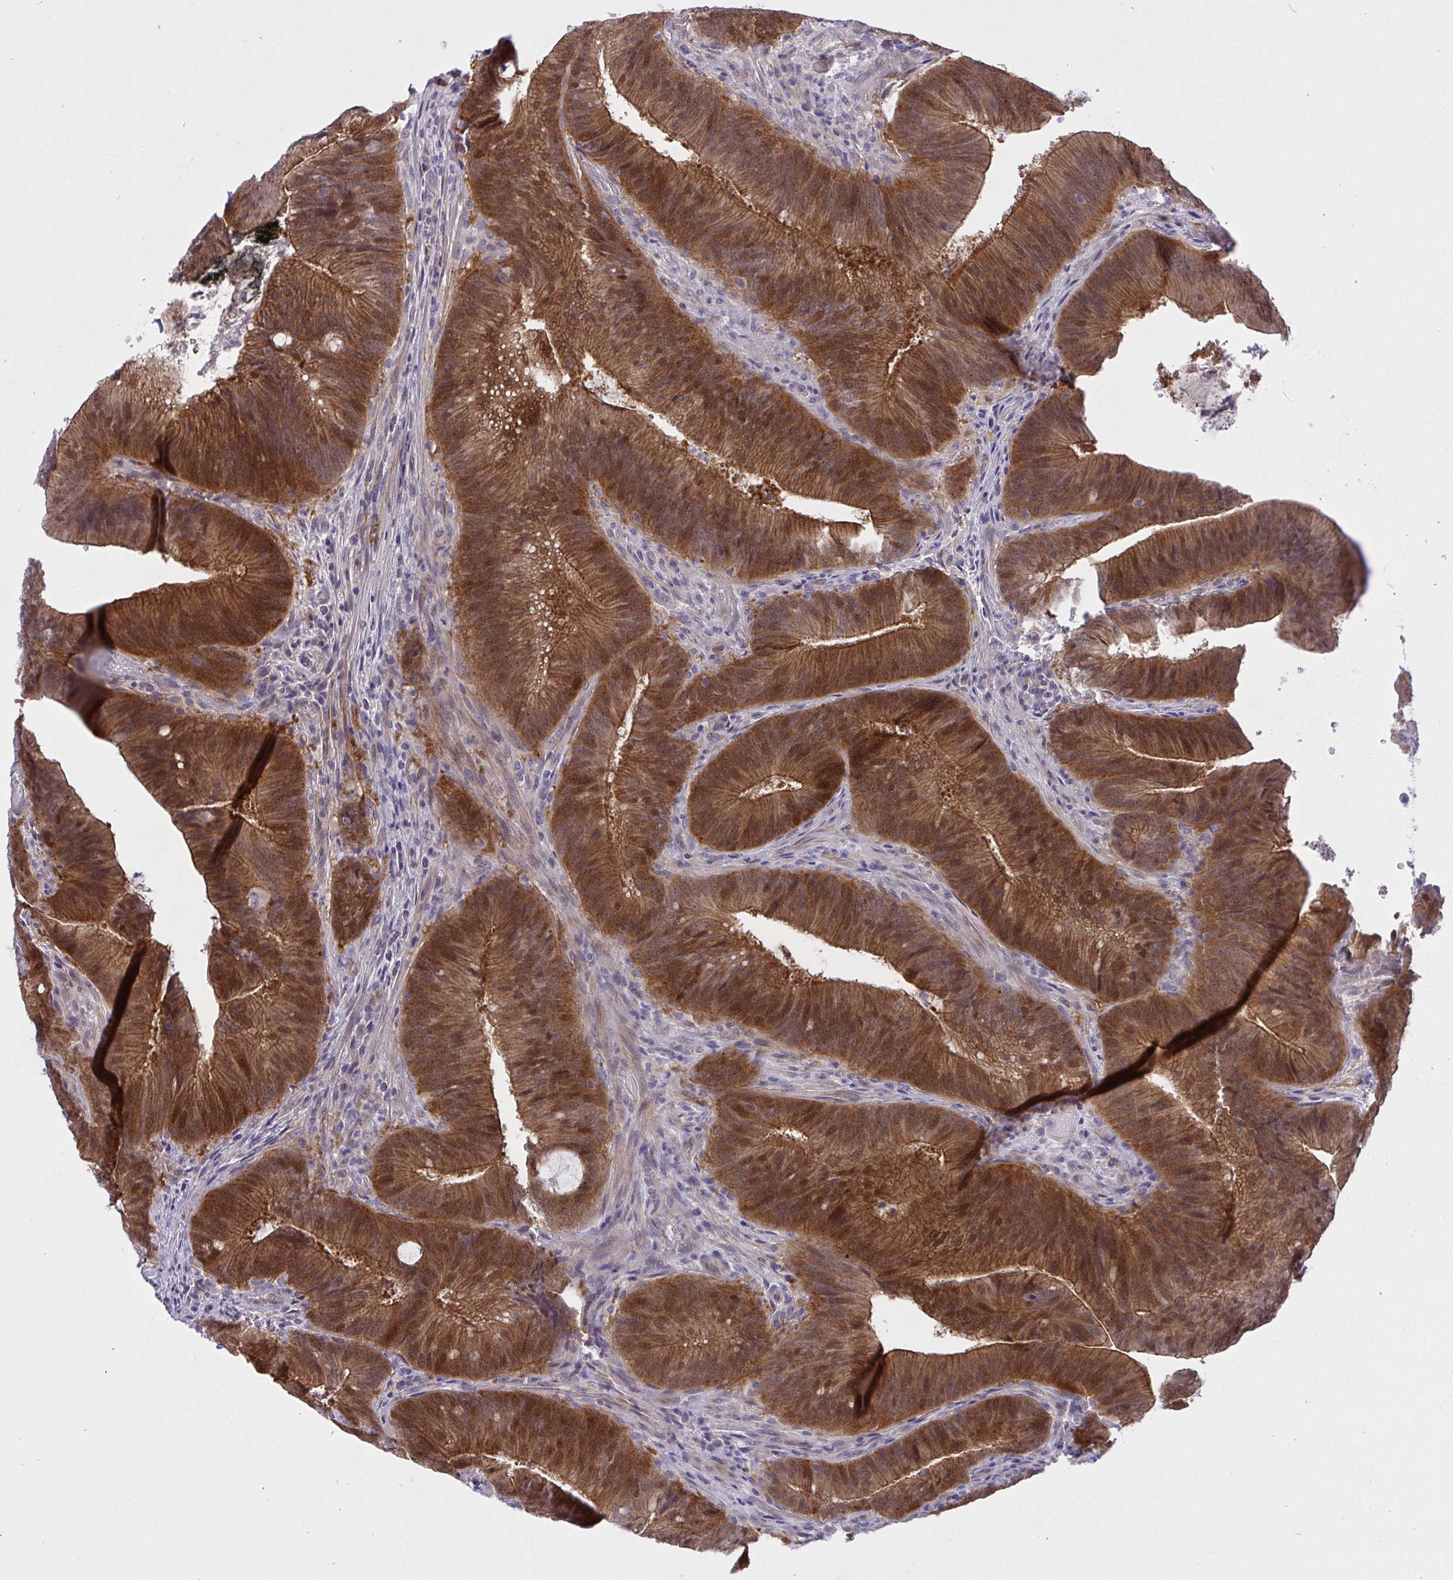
{"staining": {"intensity": "strong", "quantity": ">75%", "location": "cytoplasmic/membranous,nuclear"}, "tissue": "colorectal cancer", "cell_type": "Tumor cells", "image_type": "cancer", "snomed": [{"axis": "morphology", "description": "Adenocarcinoma, NOS"}, {"axis": "topography", "description": "Colon"}], "caption": "An IHC image of neoplastic tissue is shown. Protein staining in brown shows strong cytoplasmic/membranous and nuclear positivity in colorectal cancer within tumor cells.", "gene": "HOXD12", "patient": {"sex": "female", "age": 43}}